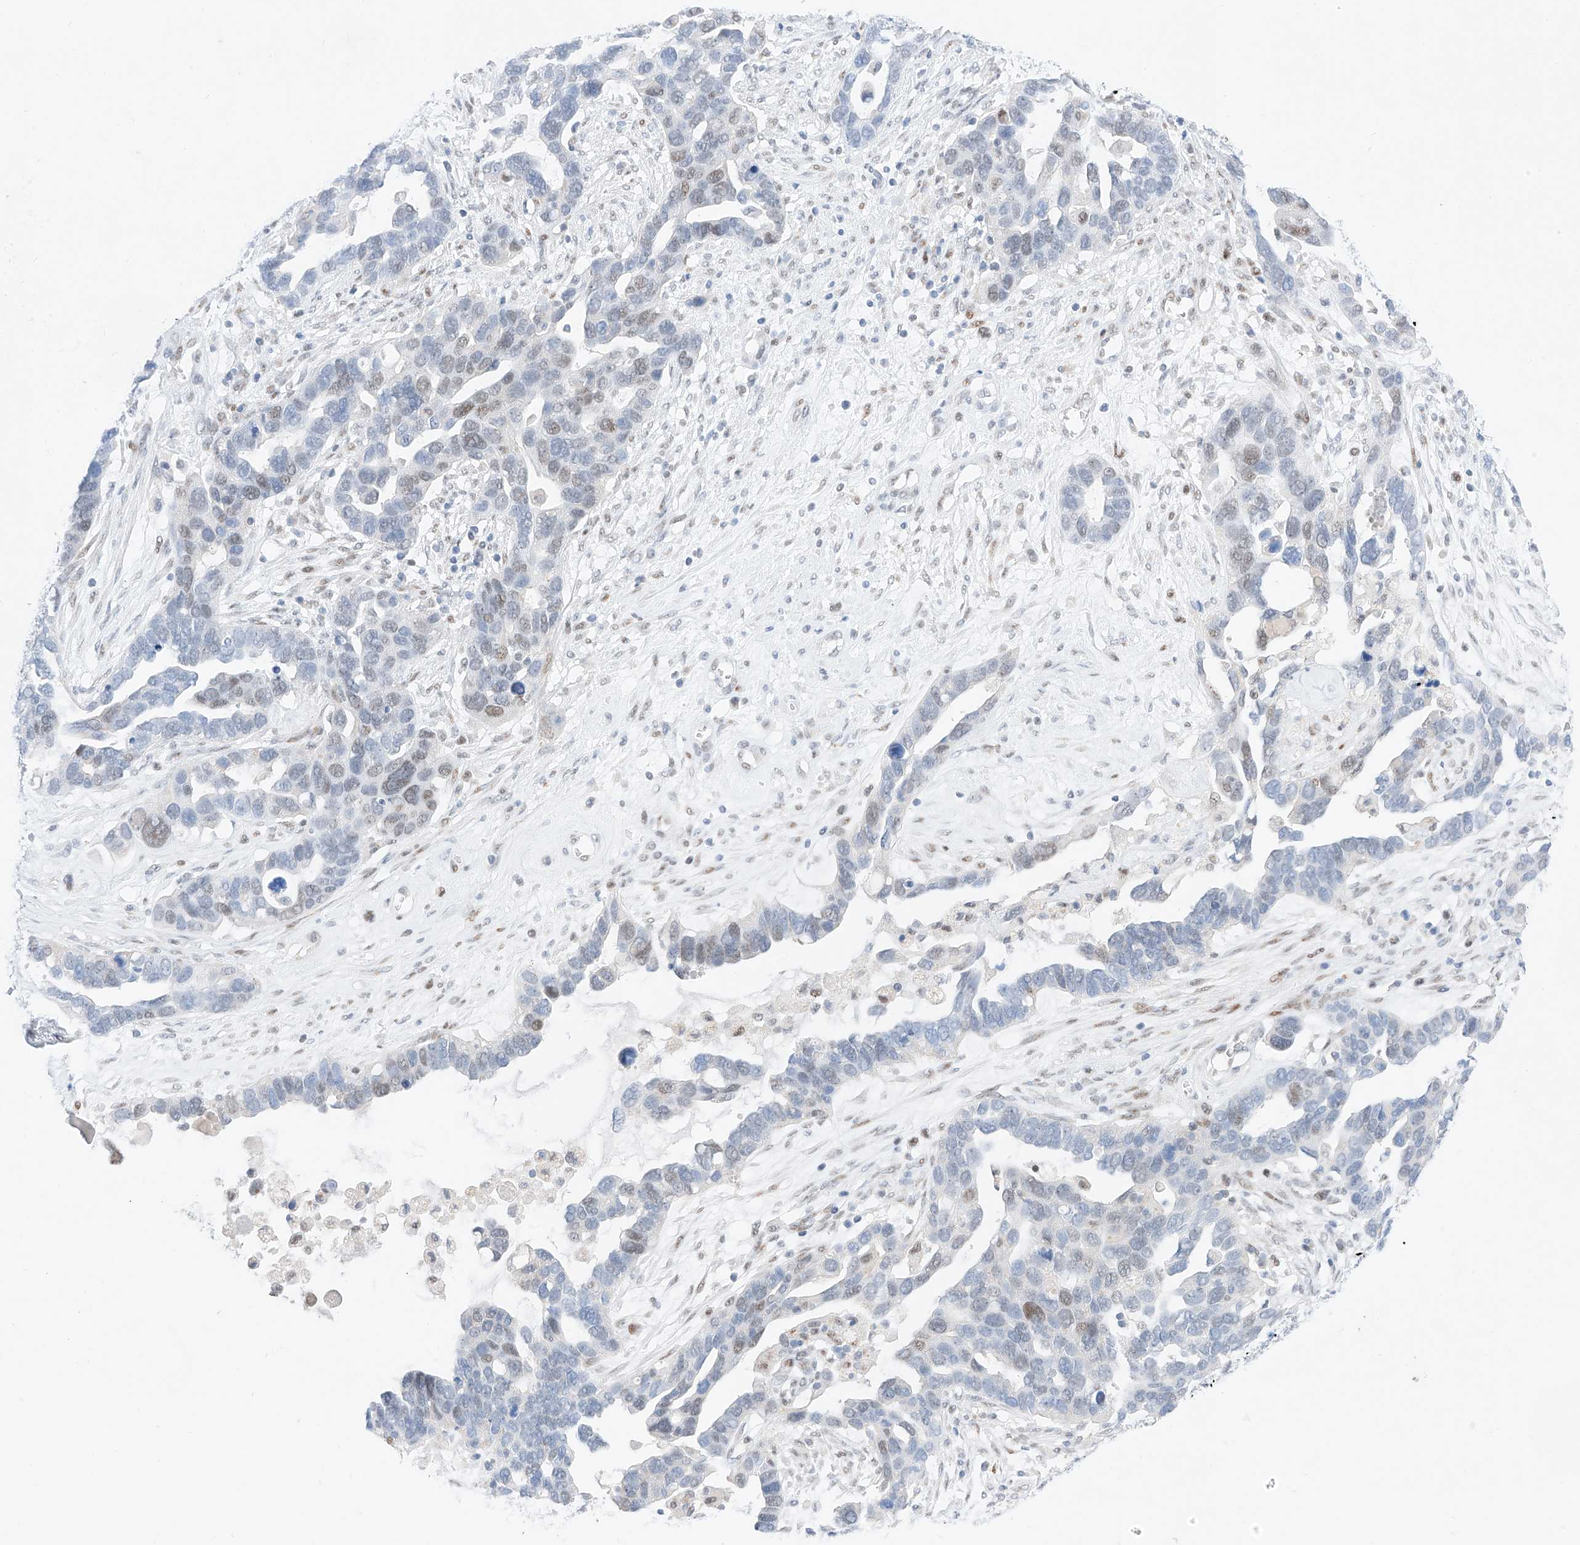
{"staining": {"intensity": "weak", "quantity": "25%-75%", "location": "nuclear"}, "tissue": "ovarian cancer", "cell_type": "Tumor cells", "image_type": "cancer", "snomed": [{"axis": "morphology", "description": "Cystadenocarcinoma, serous, NOS"}, {"axis": "topography", "description": "Ovary"}], "caption": "About 25%-75% of tumor cells in serous cystadenocarcinoma (ovarian) demonstrate weak nuclear protein positivity as visualized by brown immunohistochemical staining.", "gene": "NT5C3B", "patient": {"sex": "female", "age": 54}}